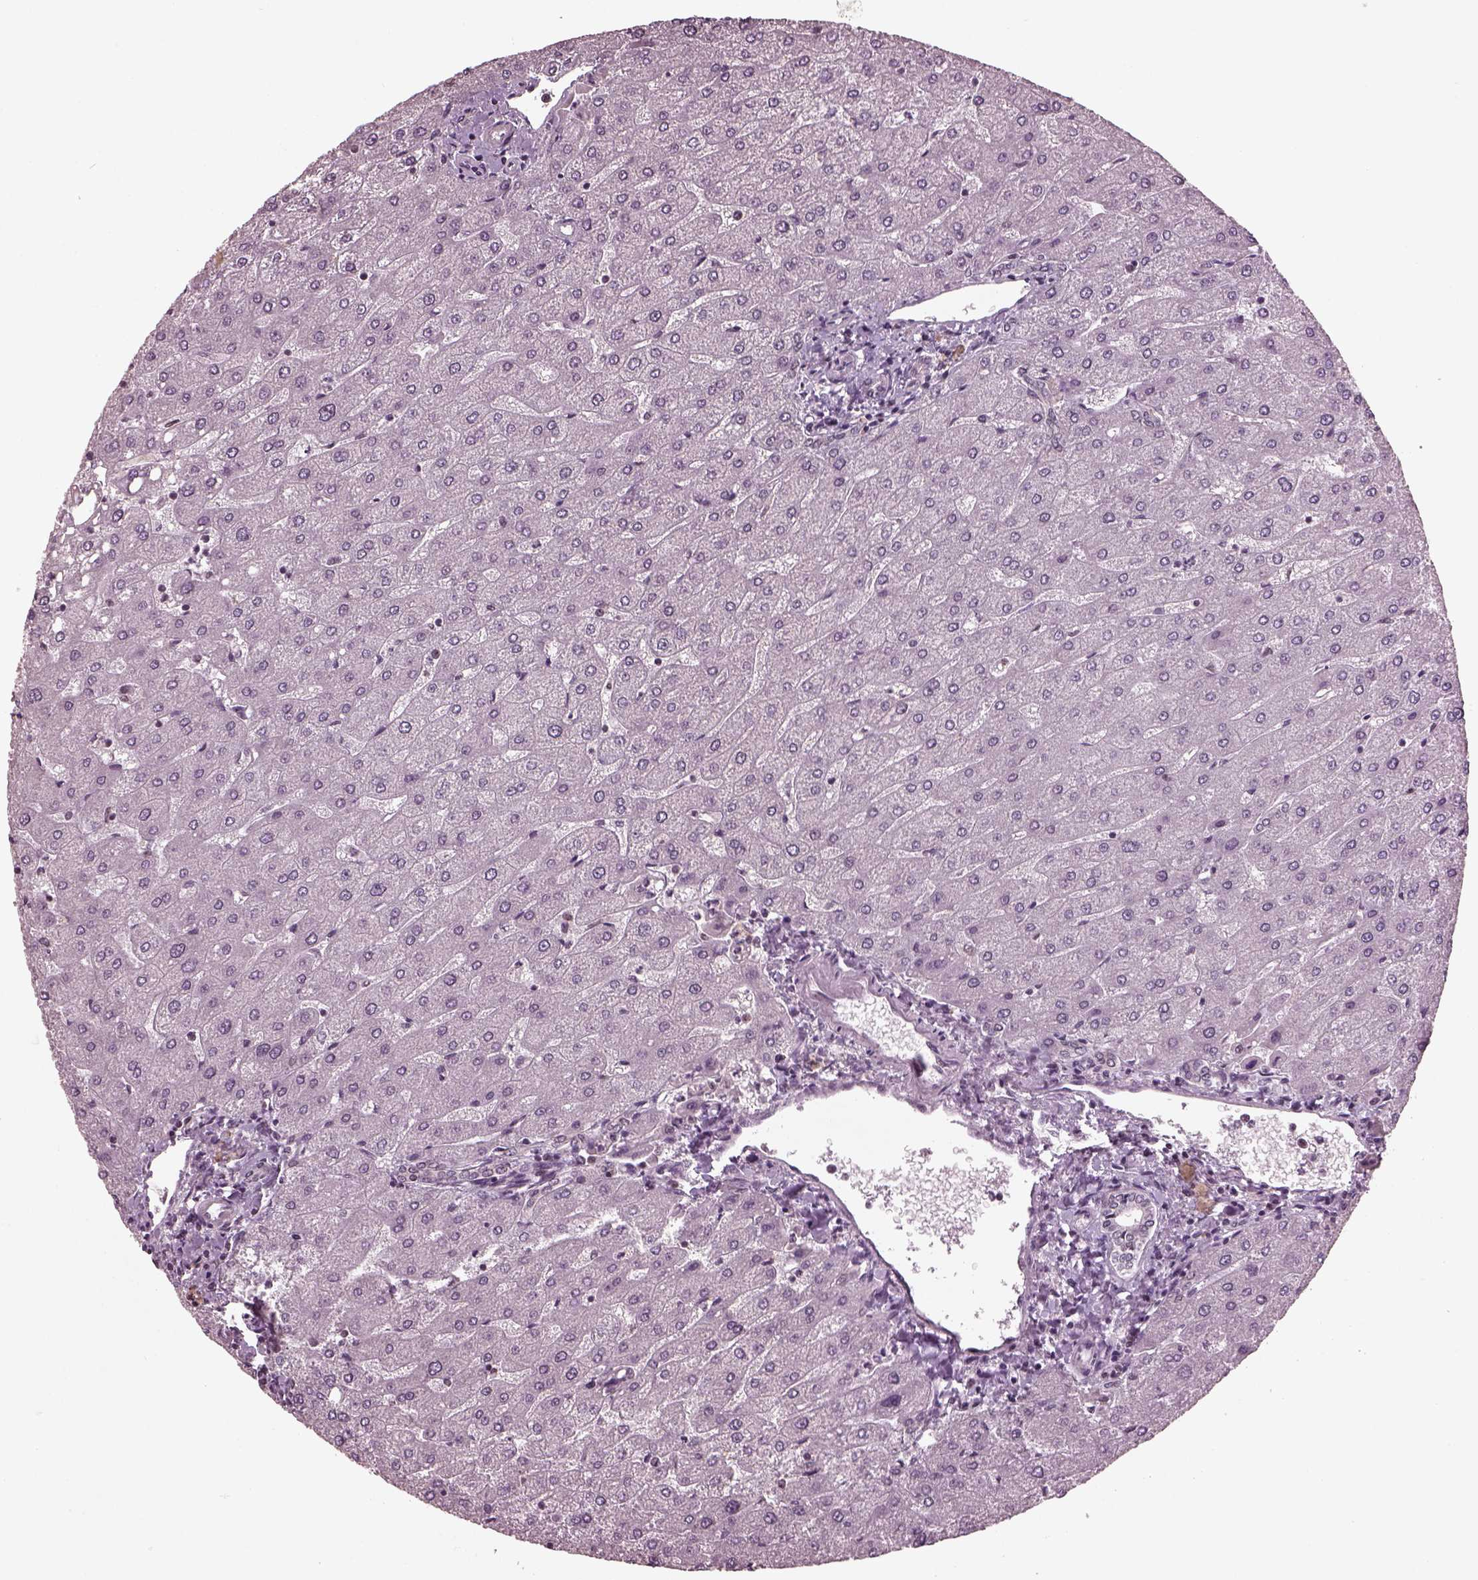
{"staining": {"intensity": "negative", "quantity": "none", "location": "none"}, "tissue": "liver", "cell_type": "Cholangiocytes", "image_type": "normal", "snomed": [{"axis": "morphology", "description": "Normal tissue, NOS"}, {"axis": "topography", "description": "Liver"}], "caption": "DAB immunohistochemical staining of unremarkable human liver shows no significant staining in cholangiocytes.", "gene": "RUVBL2", "patient": {"sex": "male", "age": 67}}